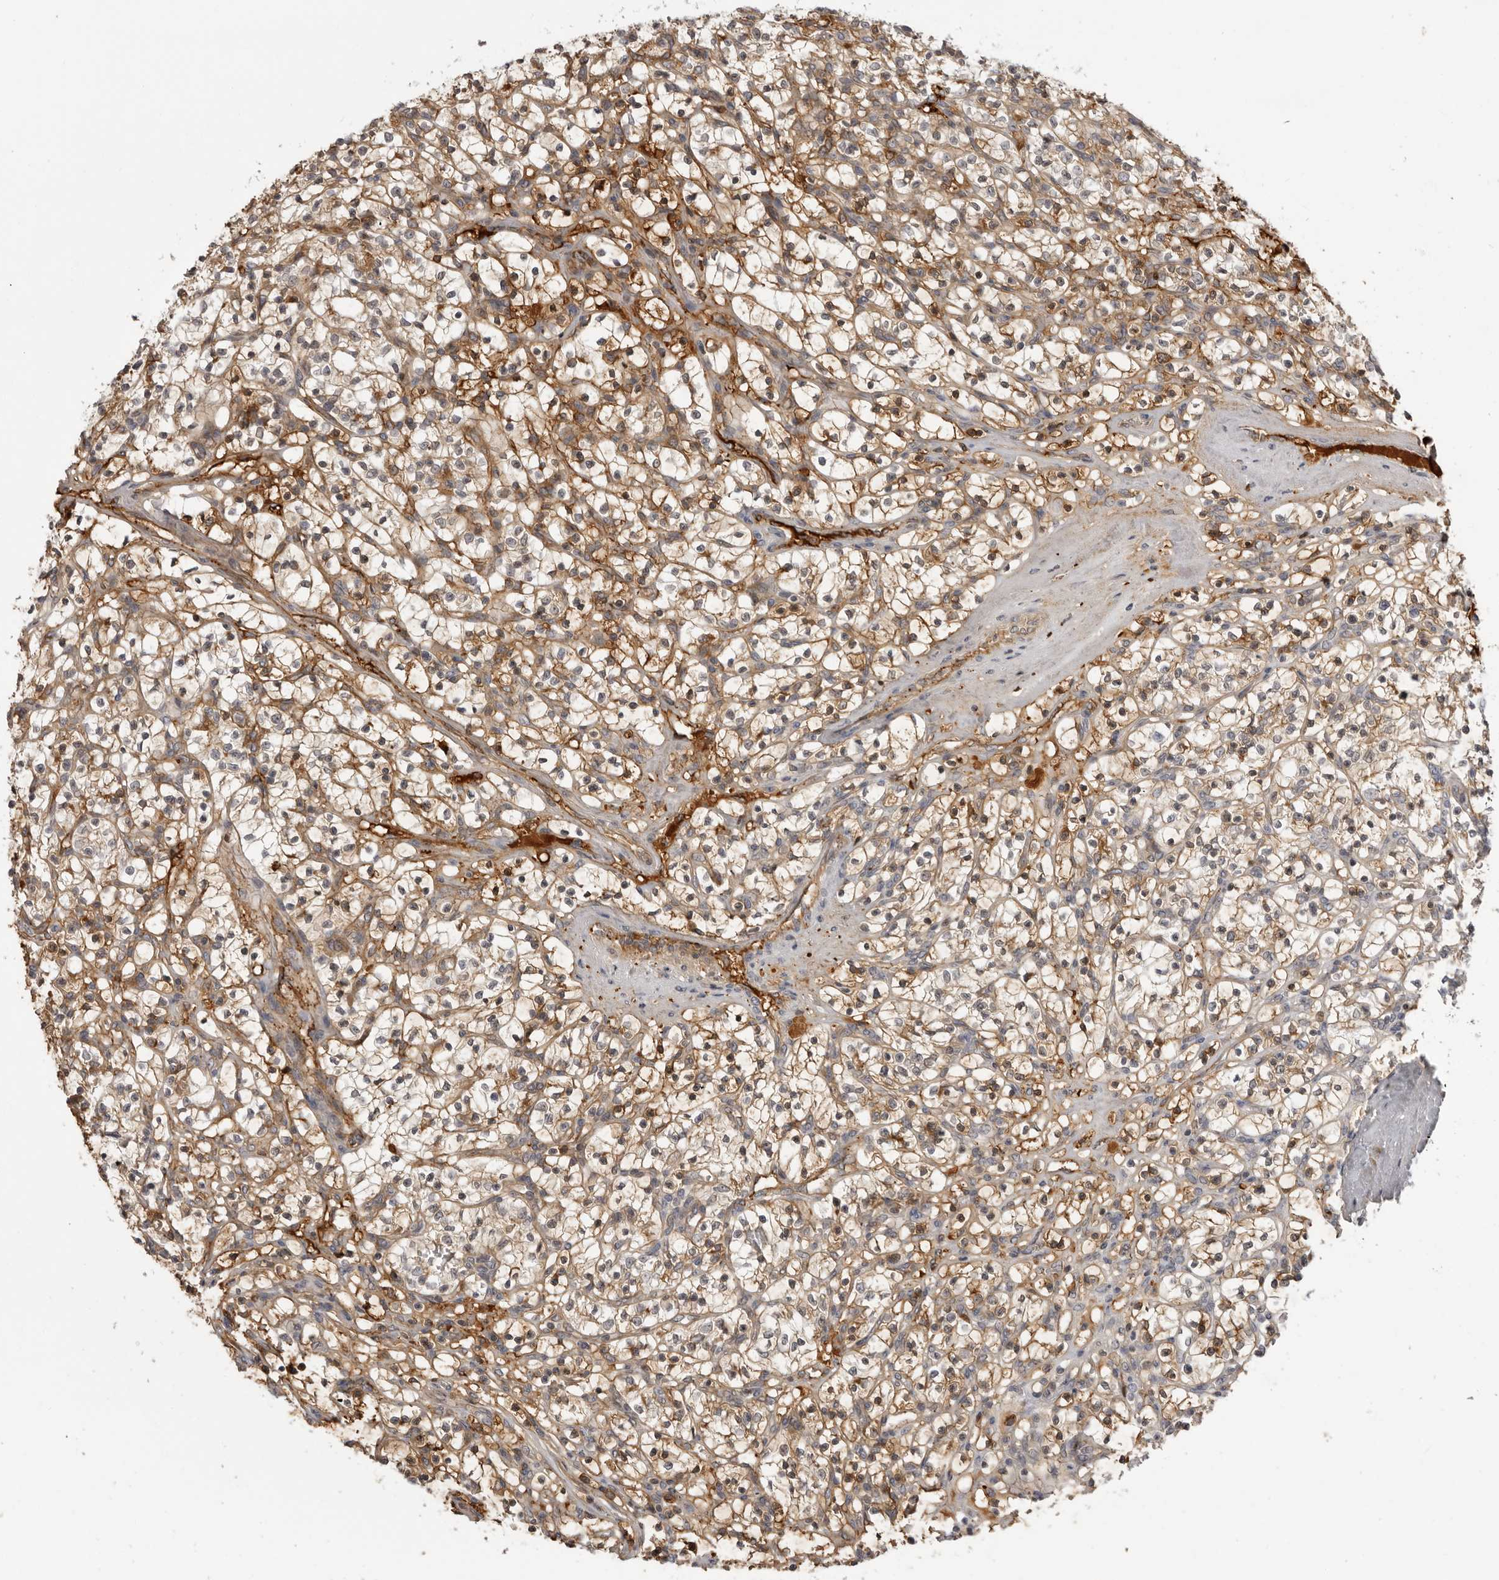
{"staining": {"intensity": "moderate", "quantity": "25%-75%", "location": "cytoplasmic/membranous"}, "tissue": "renal cancer", "cell_type": "Tumor cells", "image_type": "cancer", "snomed": [{"axis": "morphology", "description": "Adenocarcinoma, NOS"}, {"axis": "topography", "description": "Kidney"}], "caption": "Protein expression analysis of renal adenocarcinoma reveals moderate cytoplasmic/membranous staining in about 25%-75% of tumor cells. (Stains: DAB in brown, nuclei in blue, Microscopy: brightfield microscopy at high magnification).", "gene": "PLEKHF2", "patient": {"sex": "female", "age": 57}}